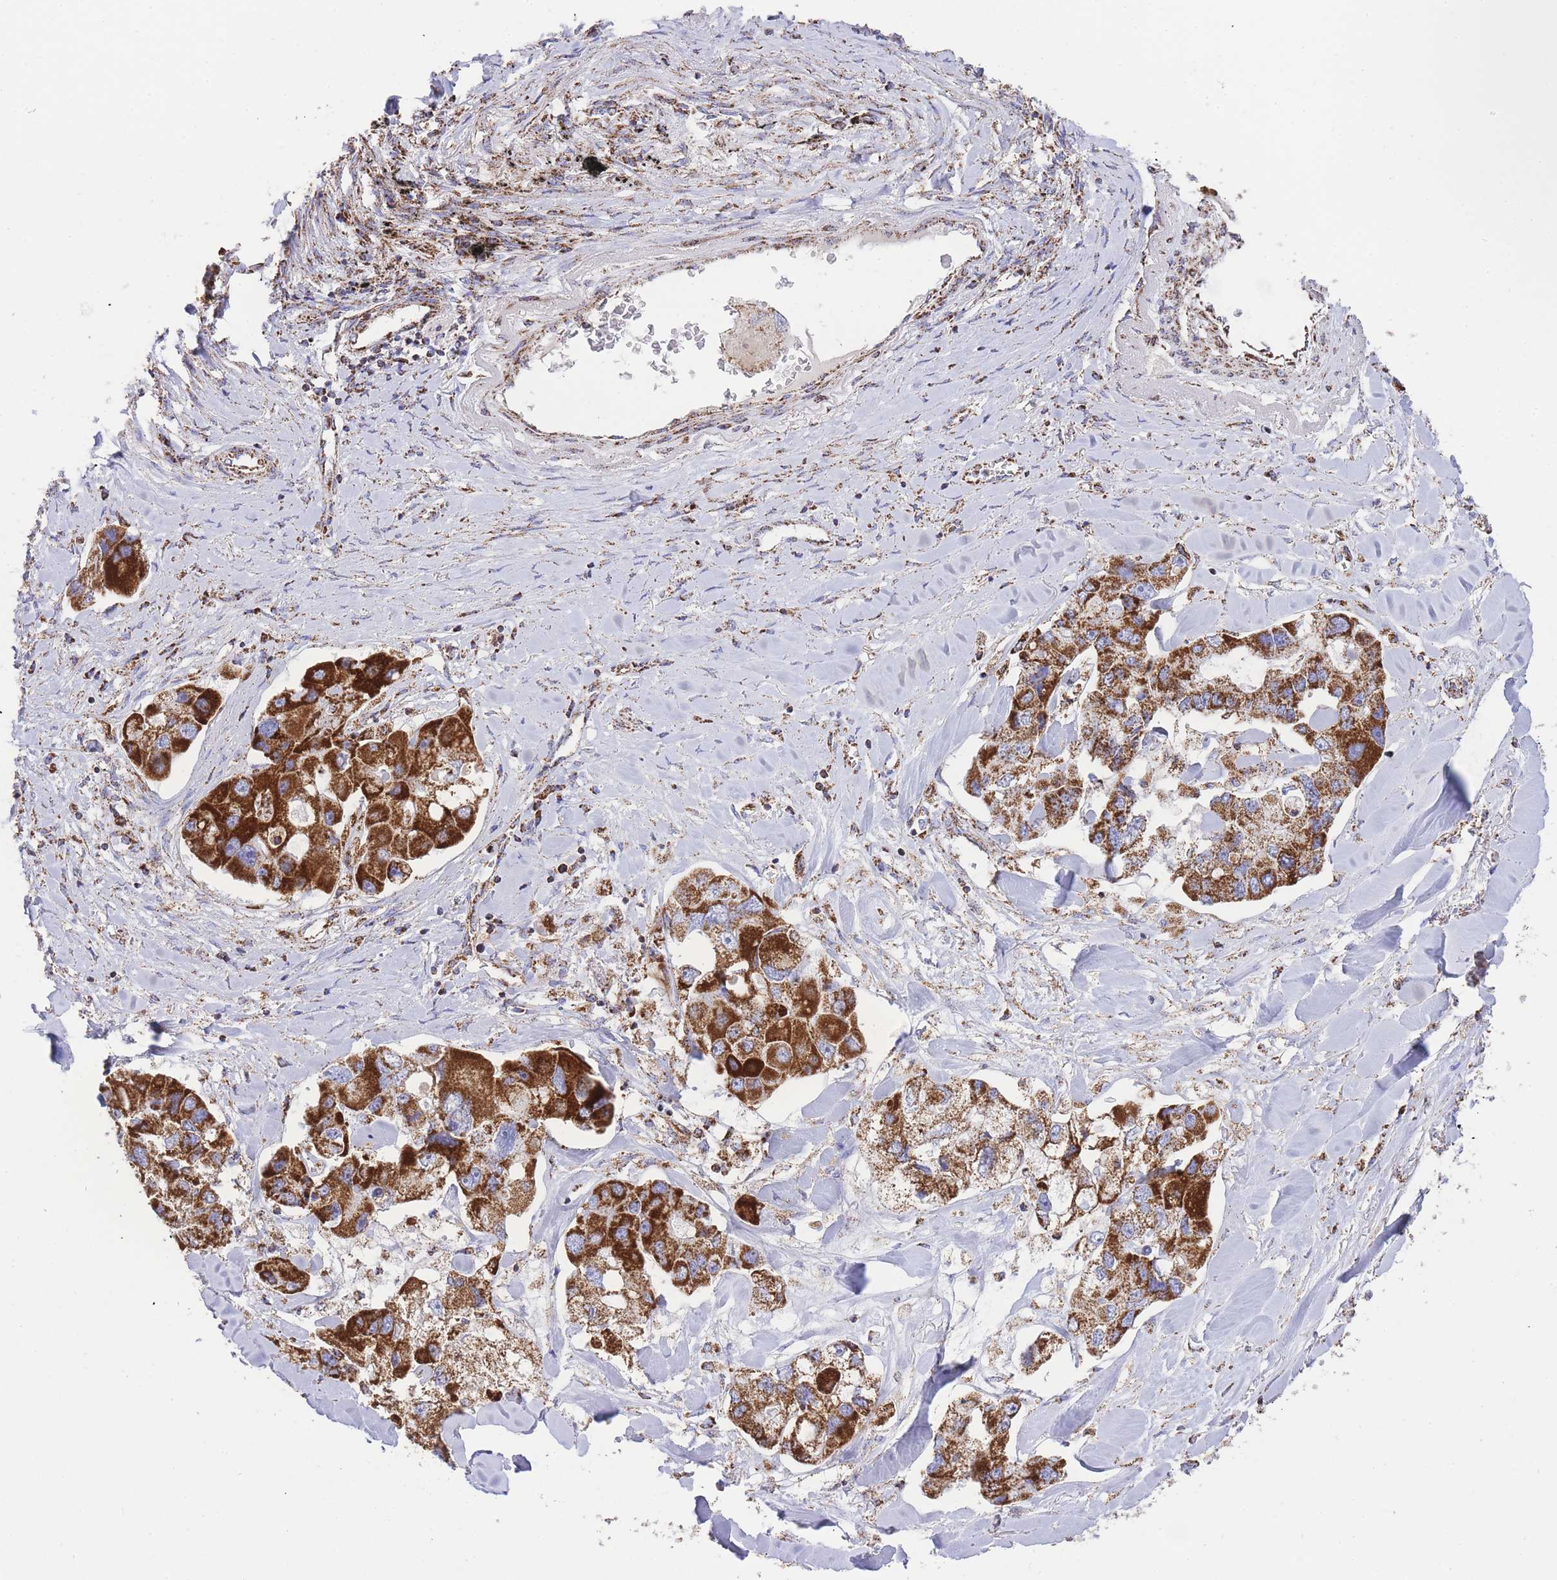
{"staining": {"intensity": "strong", "quantity": ">75%", "location": "cytoplasmic/membranous"}, "tissue": "lung cancer", "cell_type": "Tumor cells", "image_type": "cancer", "snomed": [{"axis": "morphology", "description": "Adenocarcinoma, NOS"}, {"axis": "topography", "description": "Lung"}], "caption": "Brown immunohistochemical staining in human lung adenocarcinoma displays strong cytoplasmic/membranous staining in about >75% of tumor cells.", "gene": "GSTM1", "patient": {"sex": "female", "age": 54}}